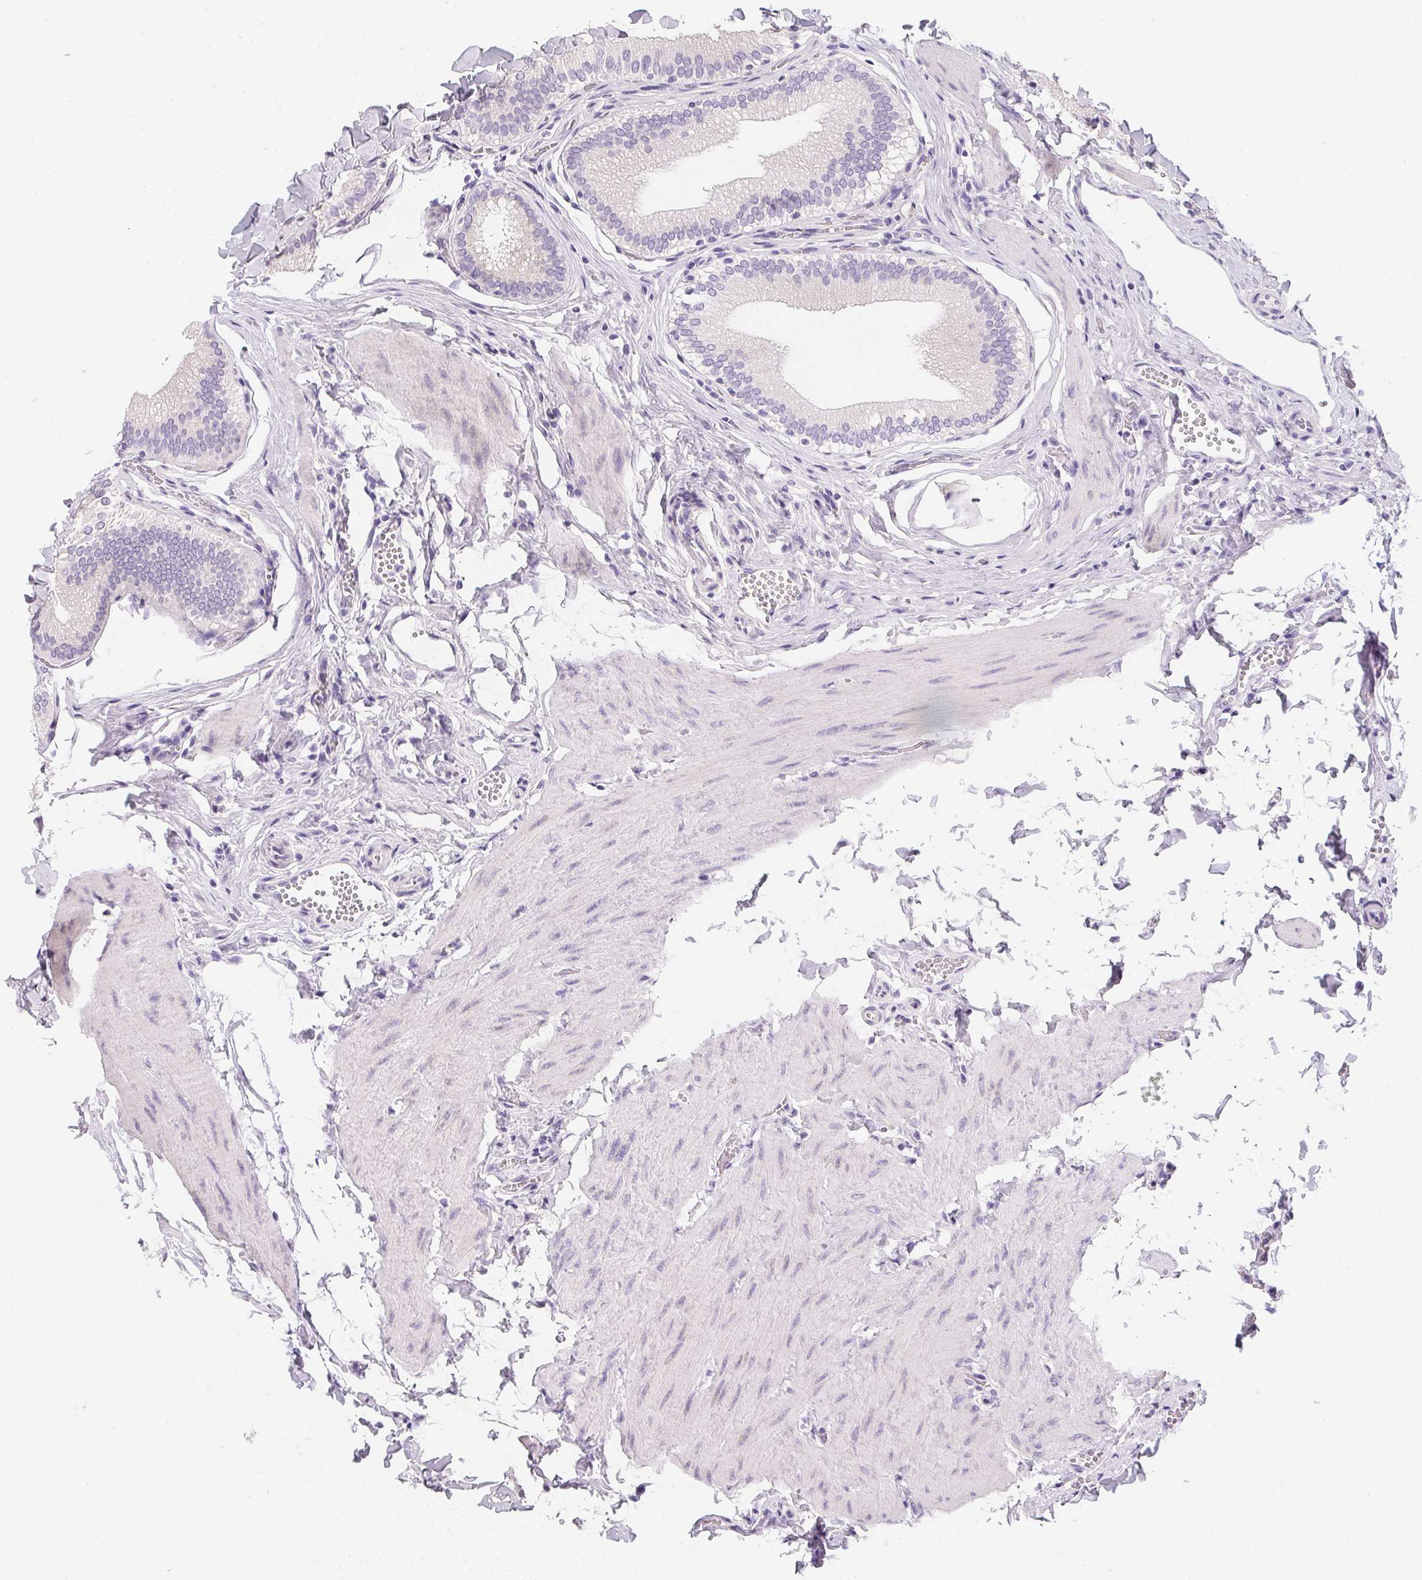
{"staining": {"intensity": "weak", "quantity": "25%-75%", "location": "cytoplasmic/membranous"}, "tissue": "gallbladder", "cell_type": "Glandular cells", "image_type": "normal", "snomed": [{"axis": "morphology", "description": "Normal tissue, NOS"}, {"axis": "topography", "description": "Gallbladder"}, {"axis": "topography", "description": "Peripheral nerve tissue"}], "caption": "Weak cytoplasmic/membranous positivity is seen in approximately 25%-75% of glandular cells in normal gallbladder.", "gene": "MAP1A", "patient": {"sex": "male", "age": 17}}